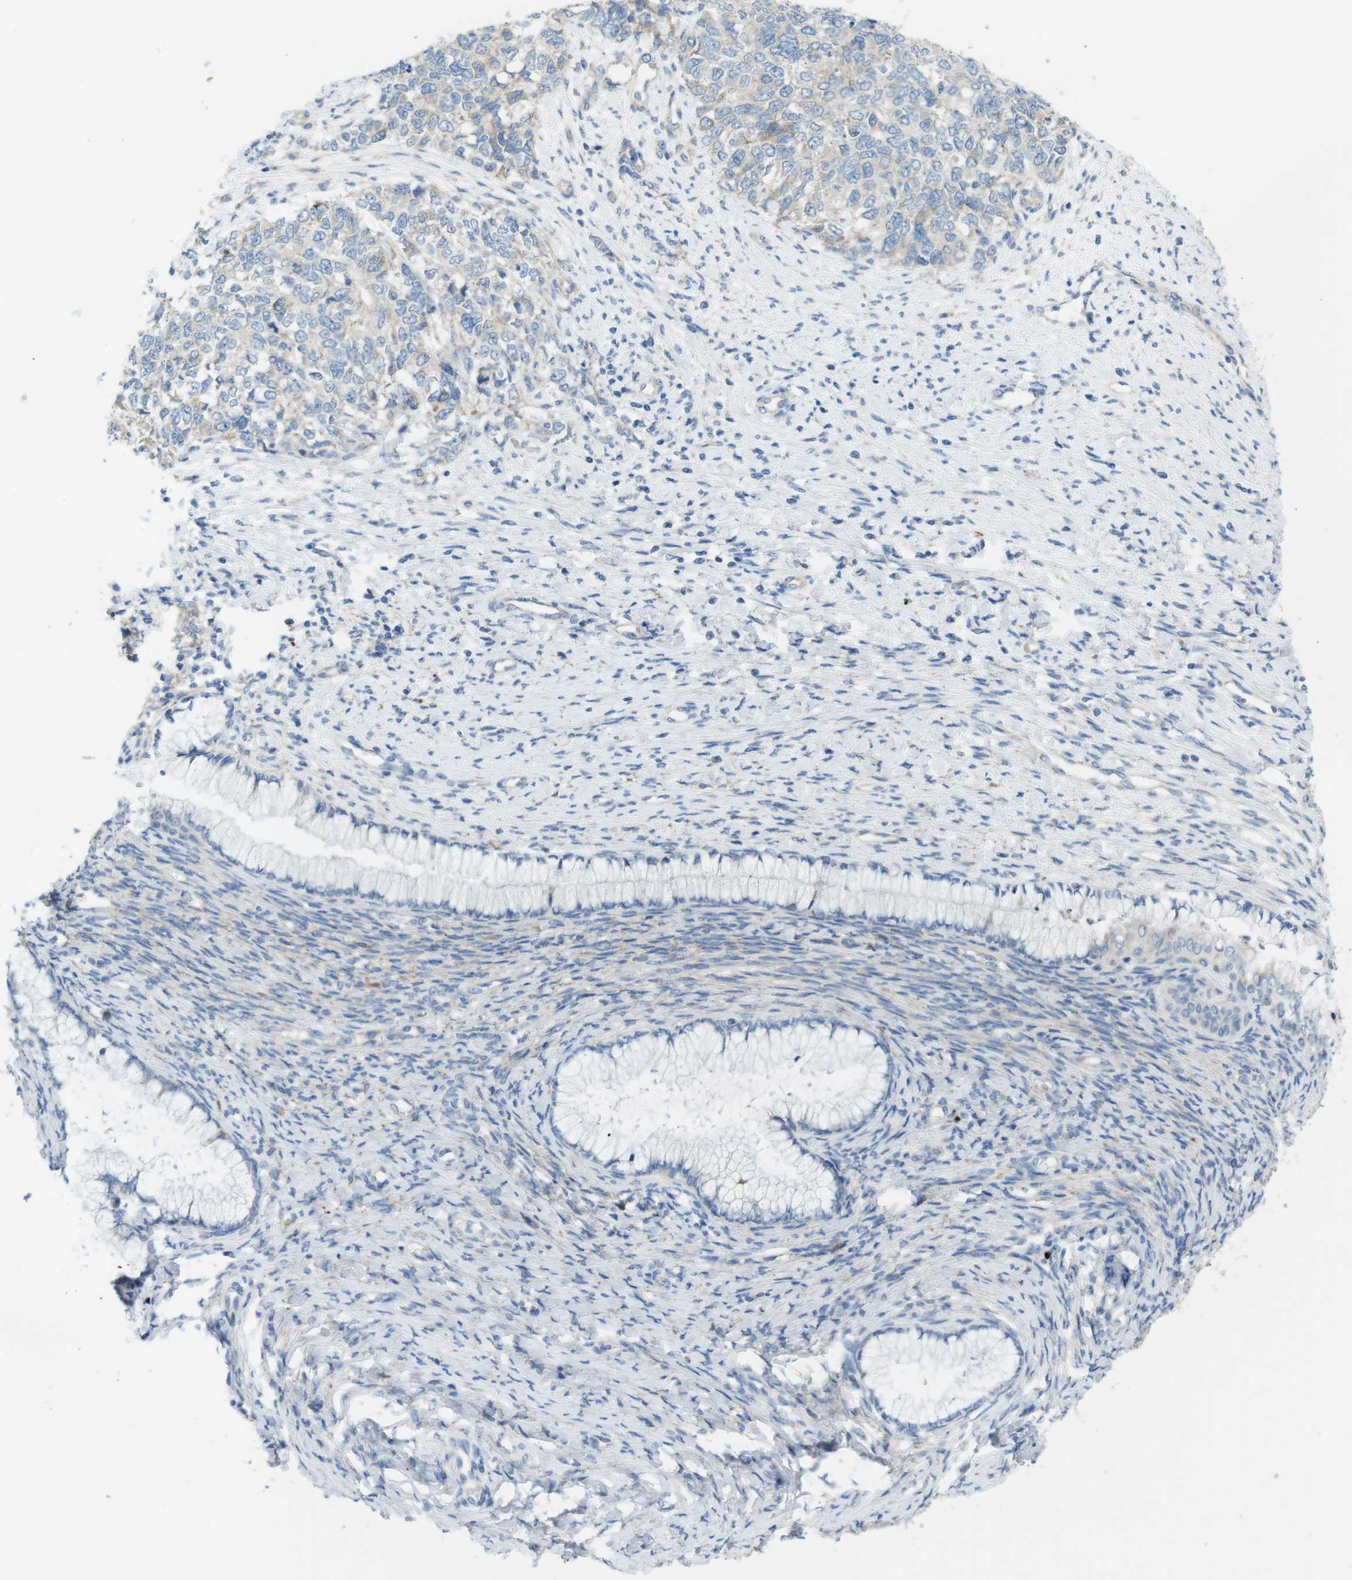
{"staining": {"intensity": "weak", "quantity": ">75%", "location": "cytoplasmic/membranous"}, "tissue": "cervical cancer", "cell_type": "Tumor cells", "image_type": "cancer", "snomed": [{"axis": "morphology", "description": "Squamous cell carcinoma, NOS"}, {"axis": "topography", "description": "Cervix"}], "caption": "Immunohistochemistry (IHC) photomicrograph of cervical squamous cell carcinoma stained for a protein (brown), which shows low levels of weak cytoplasmic/membranous positivity in about >75% of tumor cells.", "gene": "TMEM234", "patient": {"sex": "female", "age": 63}}